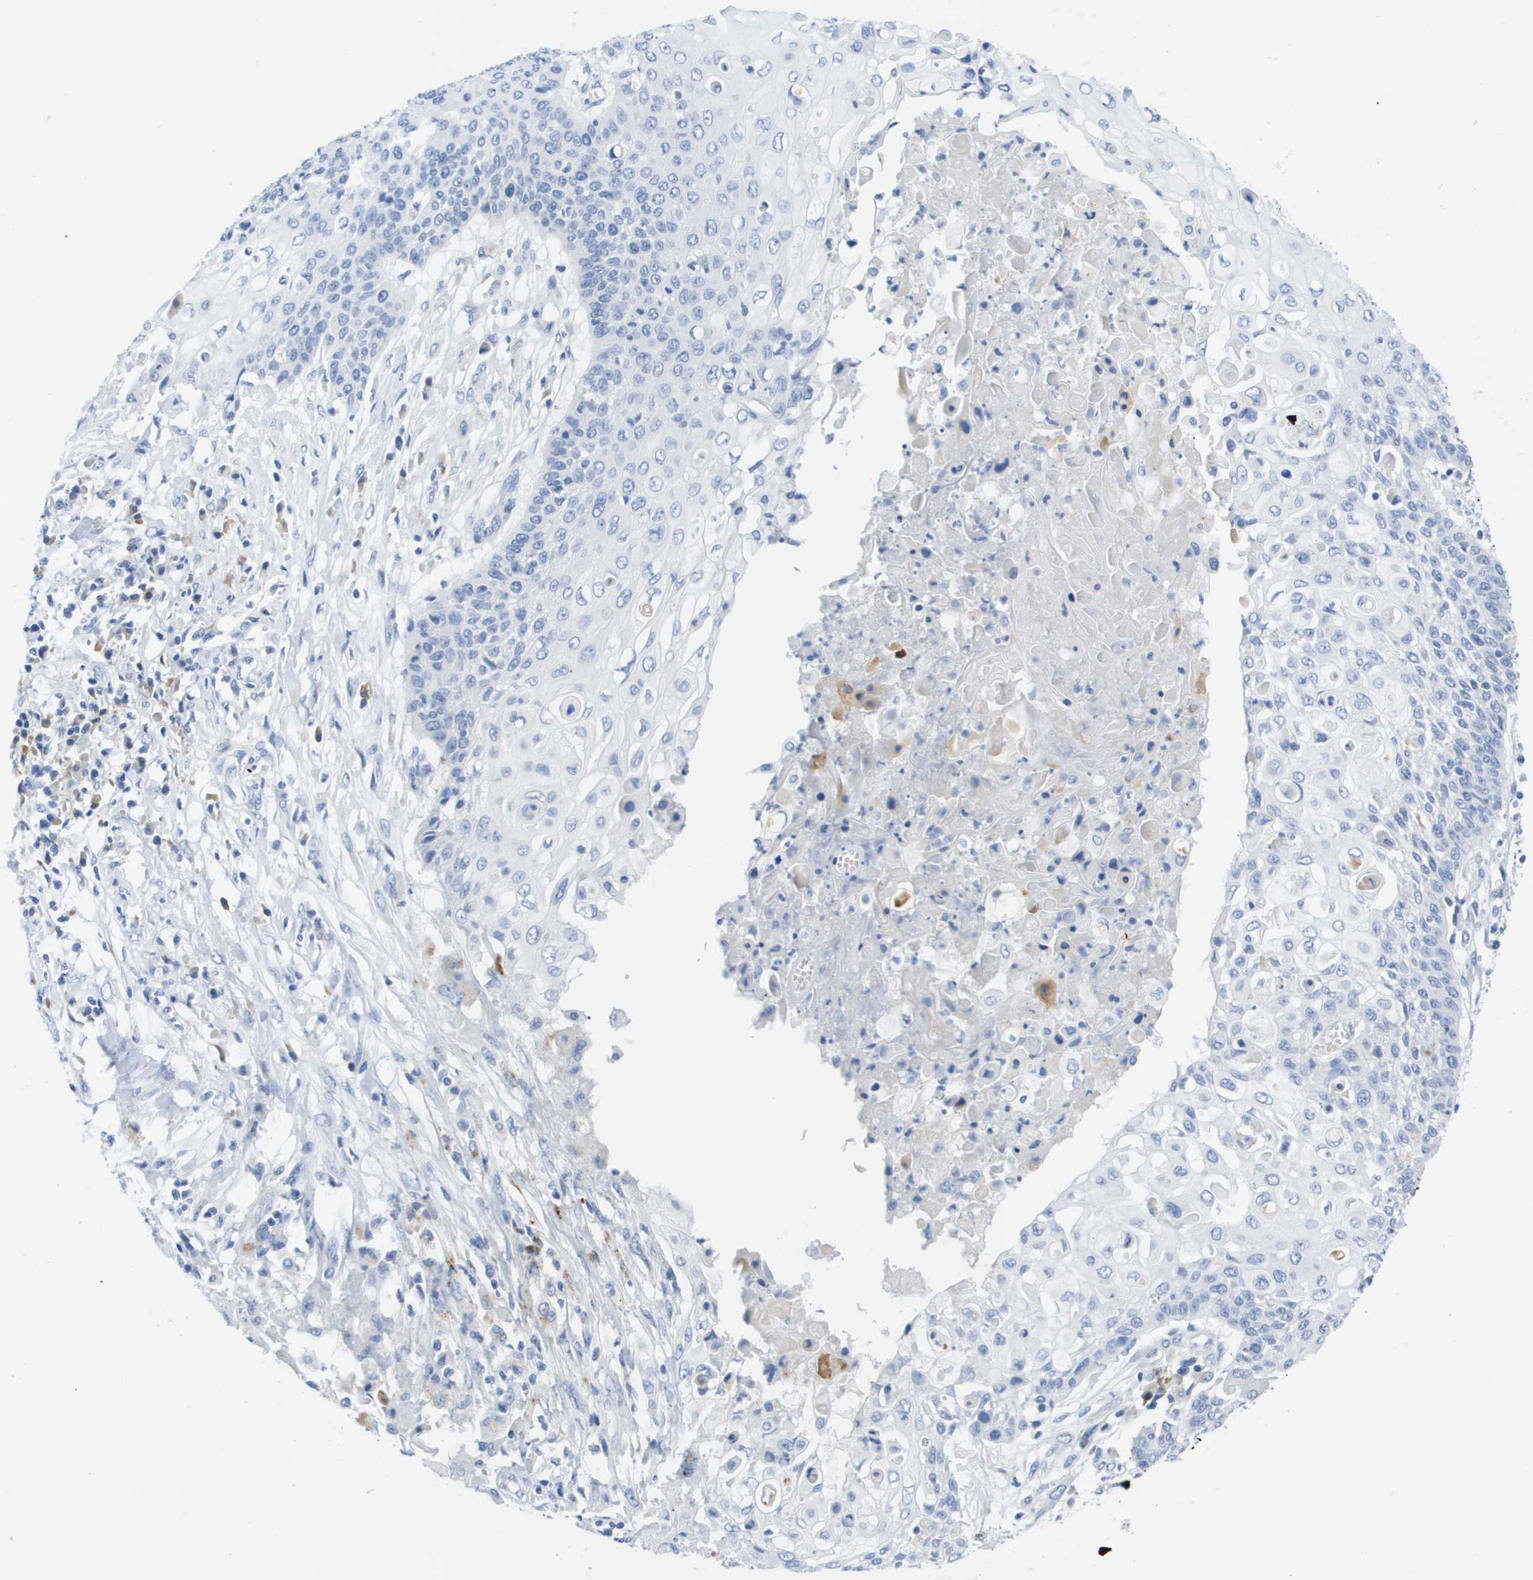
{"staining": {"intensity": "negative", "quantity": "none", "location": "none"}, "tissue": "cervical cancer", "cell_type": "Tumor cells", "image_type": "cancer", "snomed": [{"axis": "morphology", "description": "Squamous cell carcinoma, NOS"}, {"axis": "topography", "description": "Cervix"}], "caption": "Protein analysis of cervical cancer (squamous cell carcinoma) demonstrates no significant positivity in tumor cells. Brightfield microscopy of immunohistochemistry (IHC) stained with DAB (3,3'-diaminobenzidine) (brown) and hematoxylin (blue), captured at high magnification.", "gene": "MS4A1", "patient": {"sex": "female", "age": 39}}